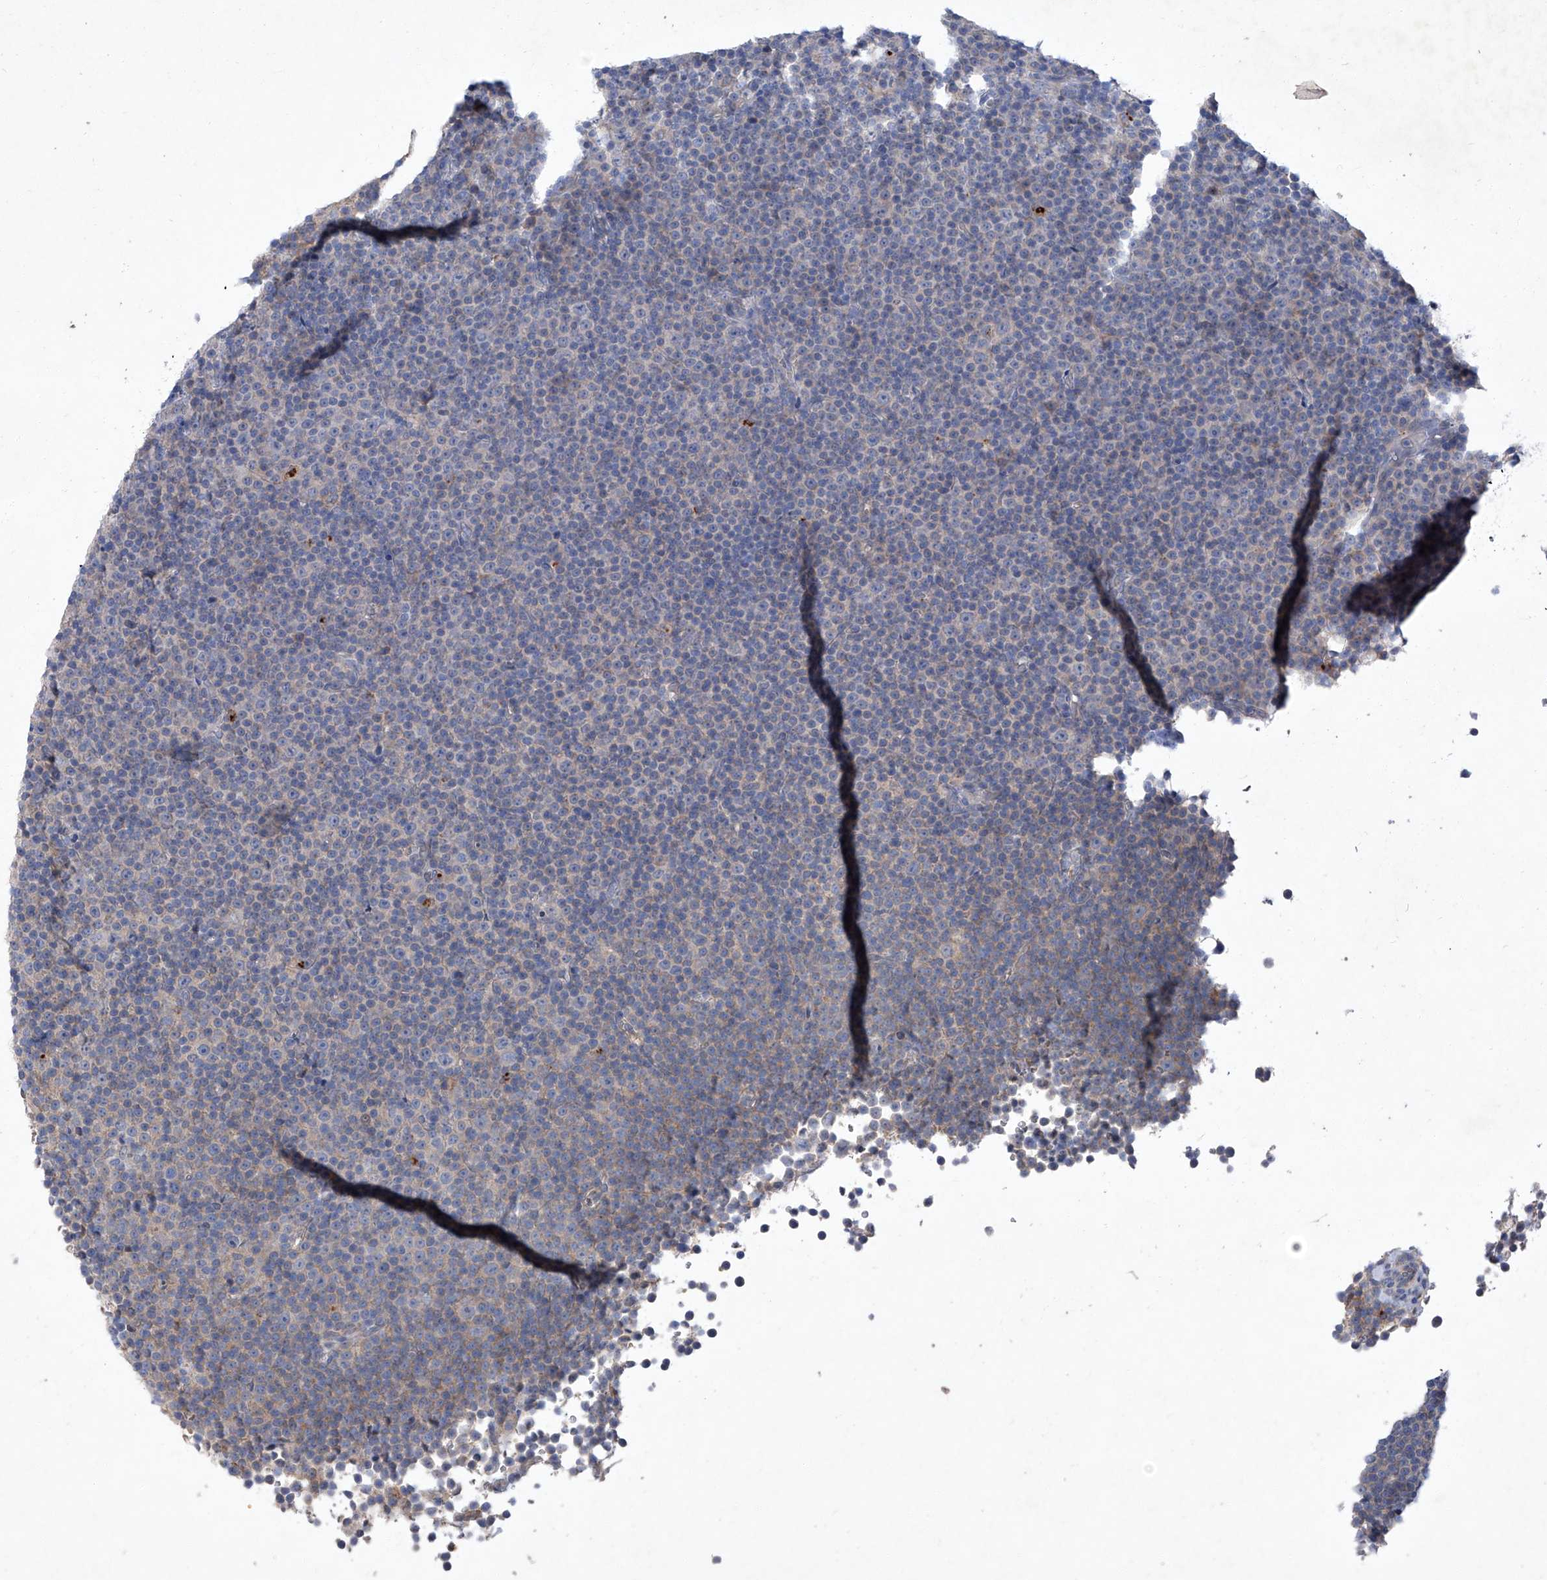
{"staining": {"intensity": "weak", "quantity": "<25%", "location": "cytoplasmic/membranous"}, "tissue": "lymphoma", "cell_type": "Tumor cells", "image_type": "cancer", "snomed": [{"axis": "morphology", "description": "Malignant lymphoma, non-Hodgkin's type, Low grade"}, {"axis": "topography", "description": "Lymph node"}], "caption": "The immunohistochemistry (IHC) photomicrograph has no significant expression in tumor cells of lymphoma tissue. (Immunohistochemistry, brightfield microscopy, high magnification).", "gene": "SBK2", "patient": {"sex": "female", "age": 67}}